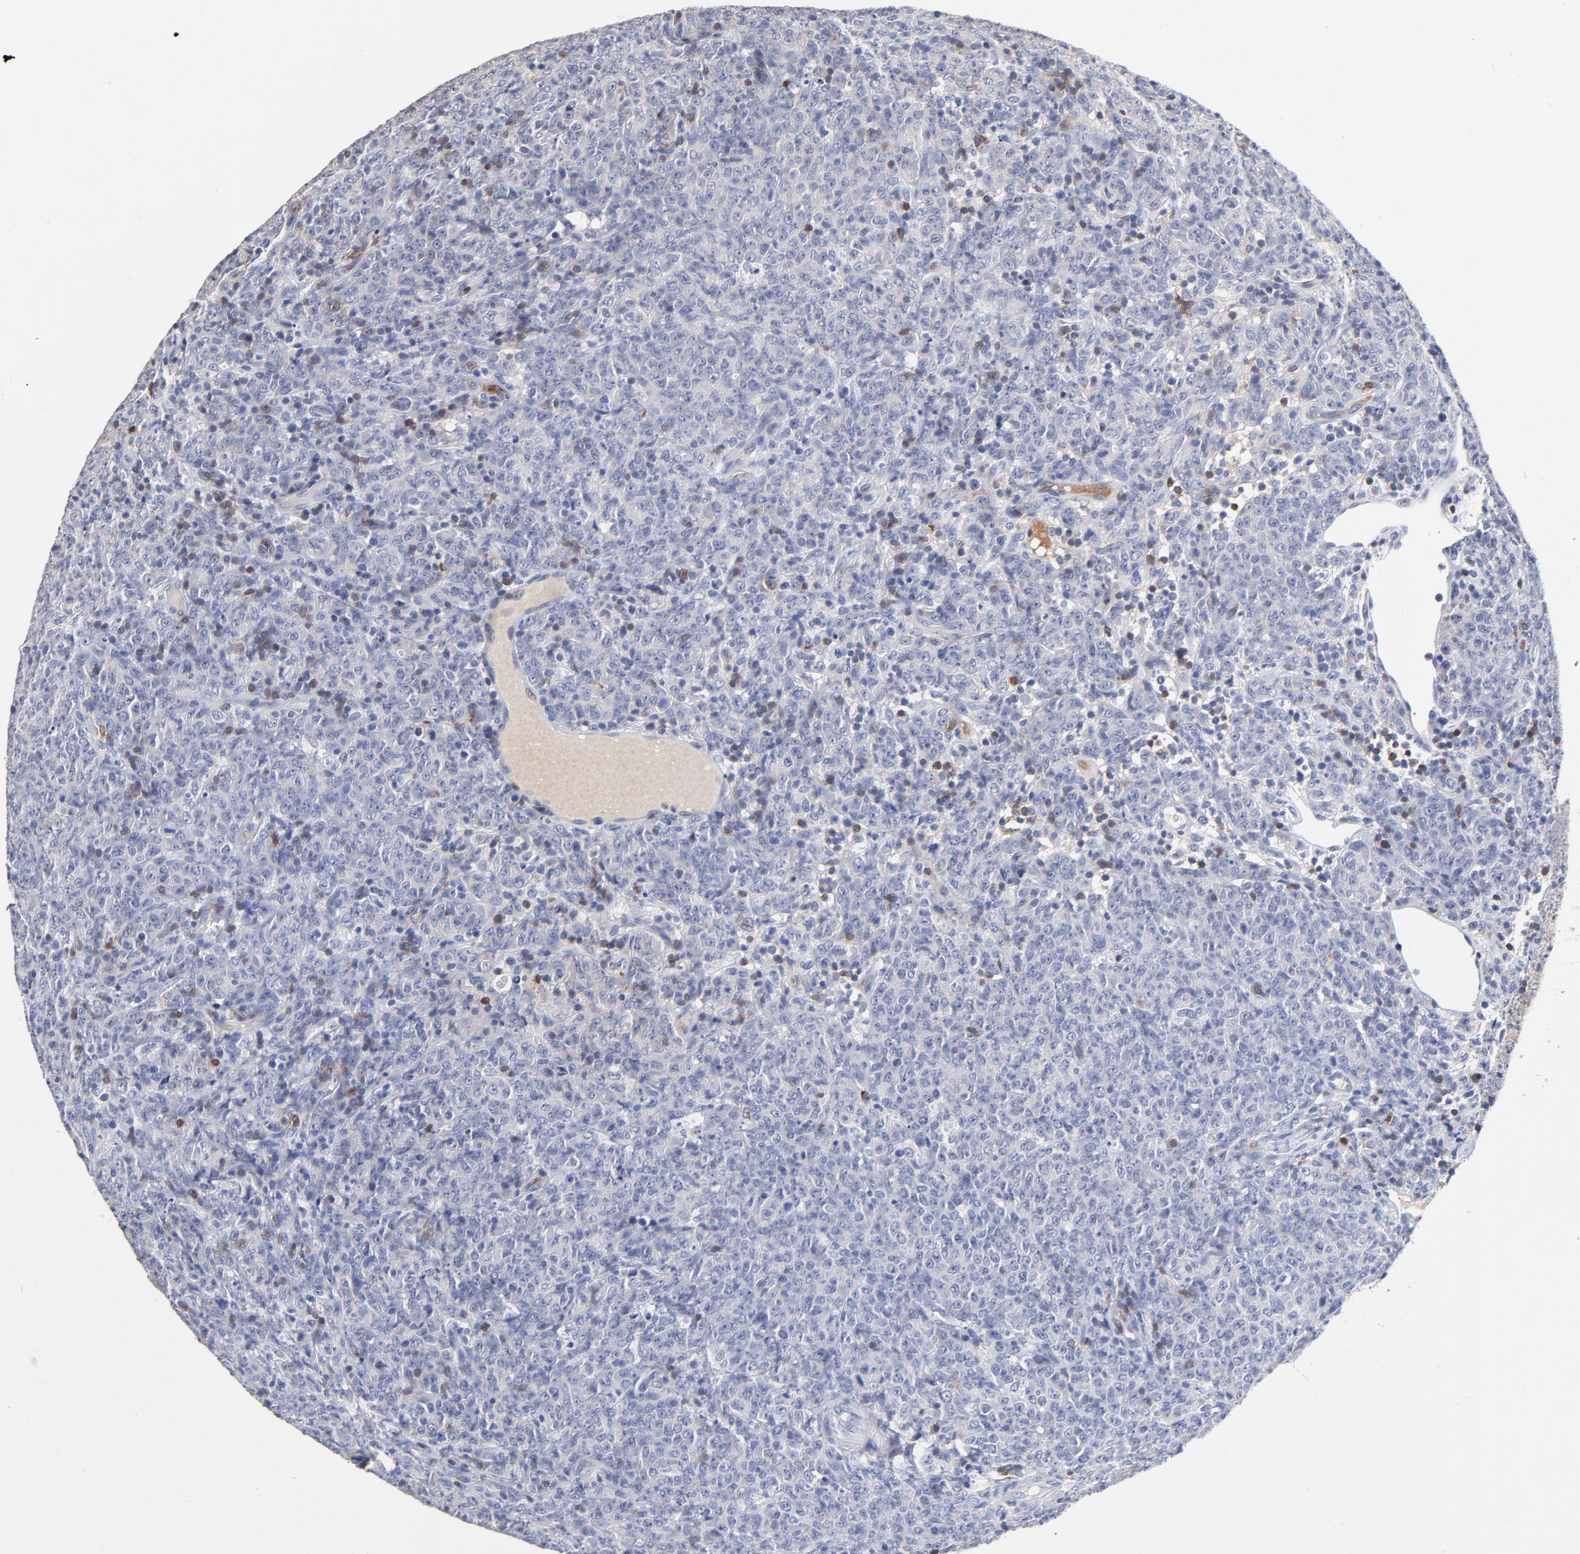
{"staining": {"intensity": "negative", "quantity": "none", "location": "none"}, "tissue": "lymphoma", "cell_type": "Tumor cells", "image_type": "cancer", "snomed": [{"axis": "morphology", "description": "Malignant lymphoma, non-Hodgkin's type, High grade"}, {"axis": "topography", "description": "Tonsil"}], "caption": "A high-resolution photomicrograph shows immunohistochemistry staining of malignant lymphoma, non-Hodgkin's type (high-grade), which displays no significant positivity in tumor cells. Brightfield microscopy of IHC stained with DAB (brown) and hematoxylin (blue), captured at high magnification.", "gene": "TRAT1", "patient": {"sex": "female", "age": 36}}